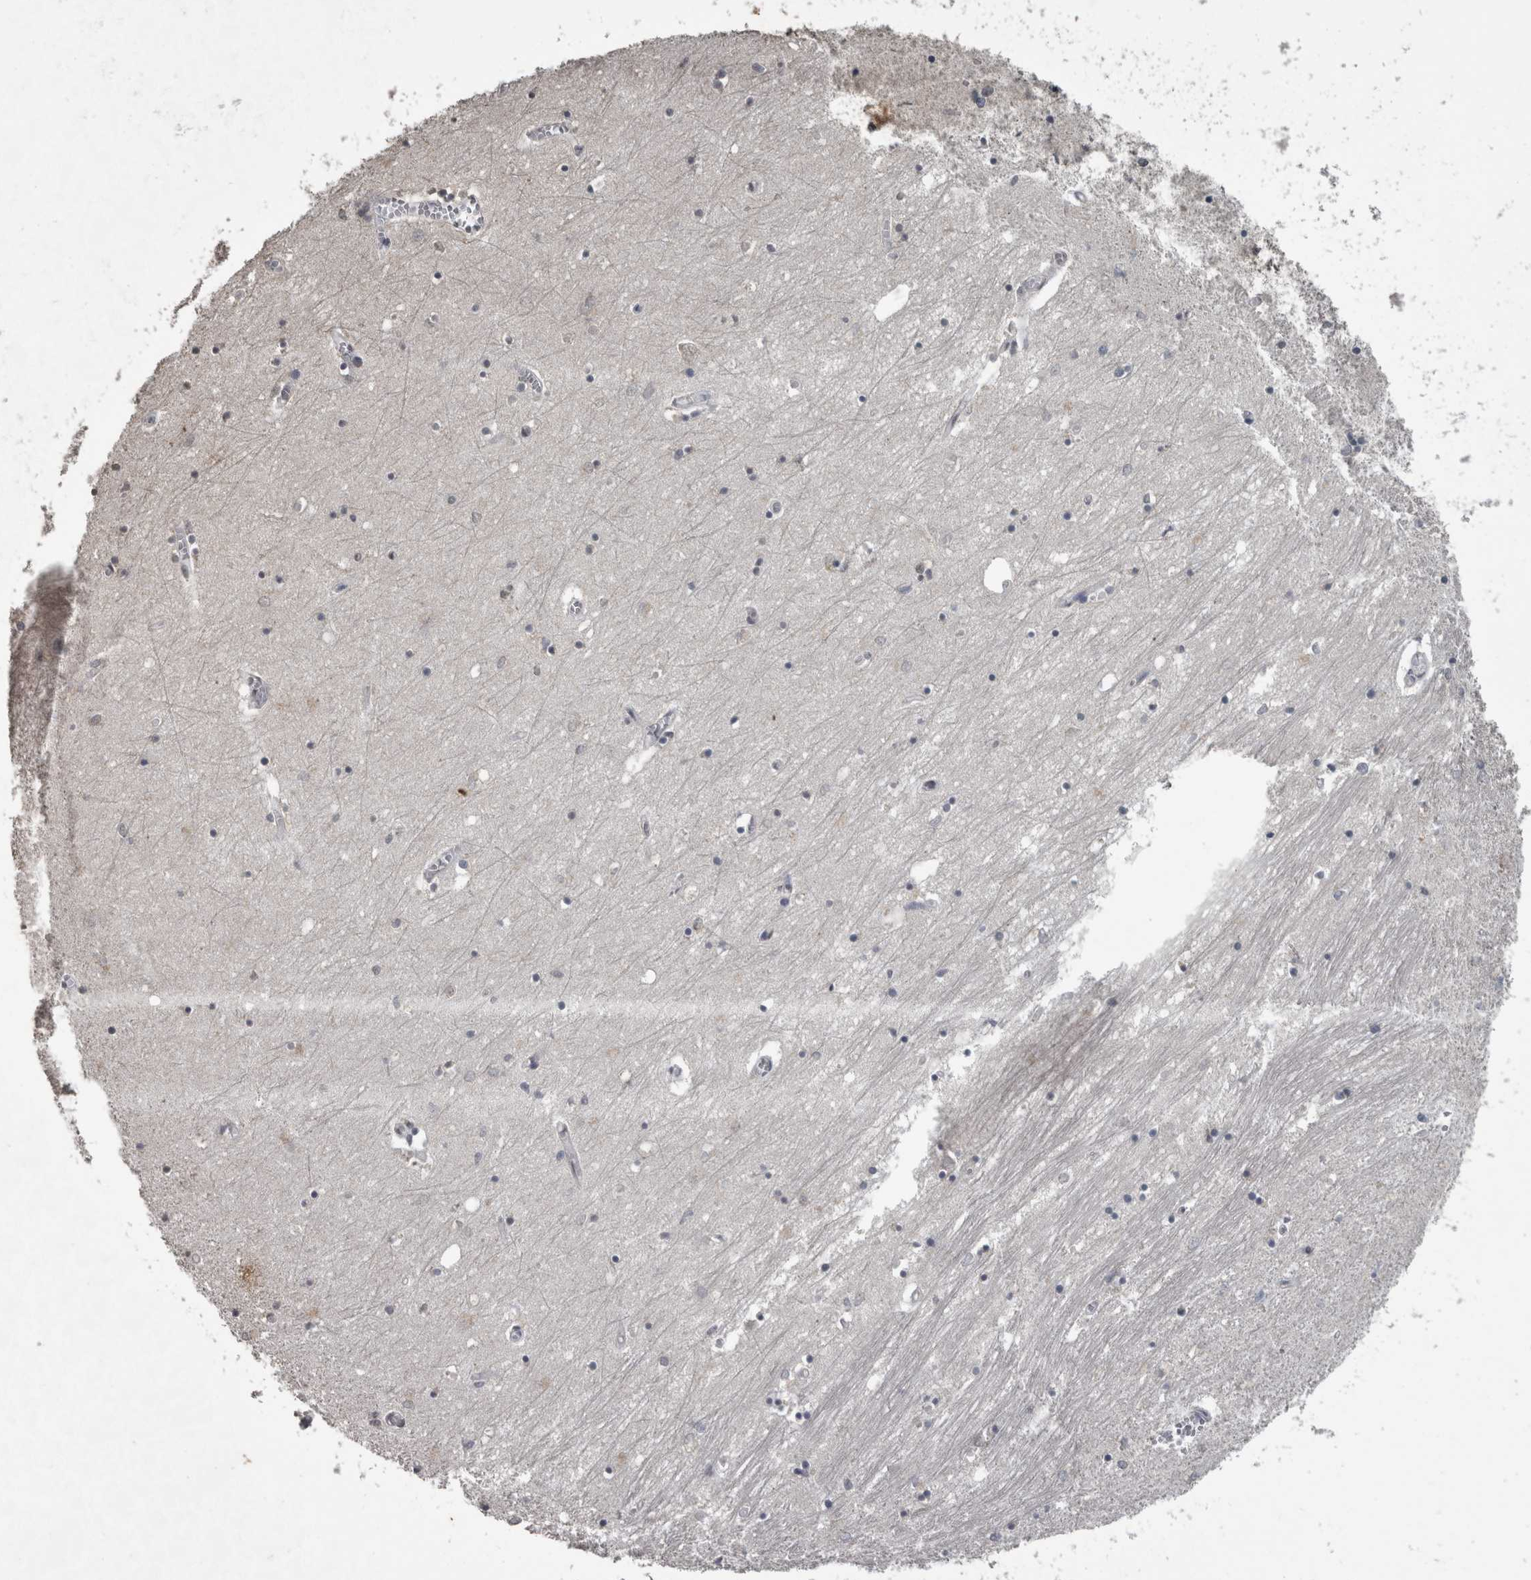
{"staining": {"intensity": "negative", "quantity": "none", "location": "none"}, "tissue": "hippocampus", "cell_type": "Glial cells", "image_type": "normal", "snomed": [{"axis": "morphology", "description": "Normal tissue, NOS"}, {"axis": "topography", "description": "Hippocampus"}], "caption": "There is no significant positivity in glial cells of hippocampus.", "gene": "PIK3AP1", "patient": {"sex": "male", "age": 70}}